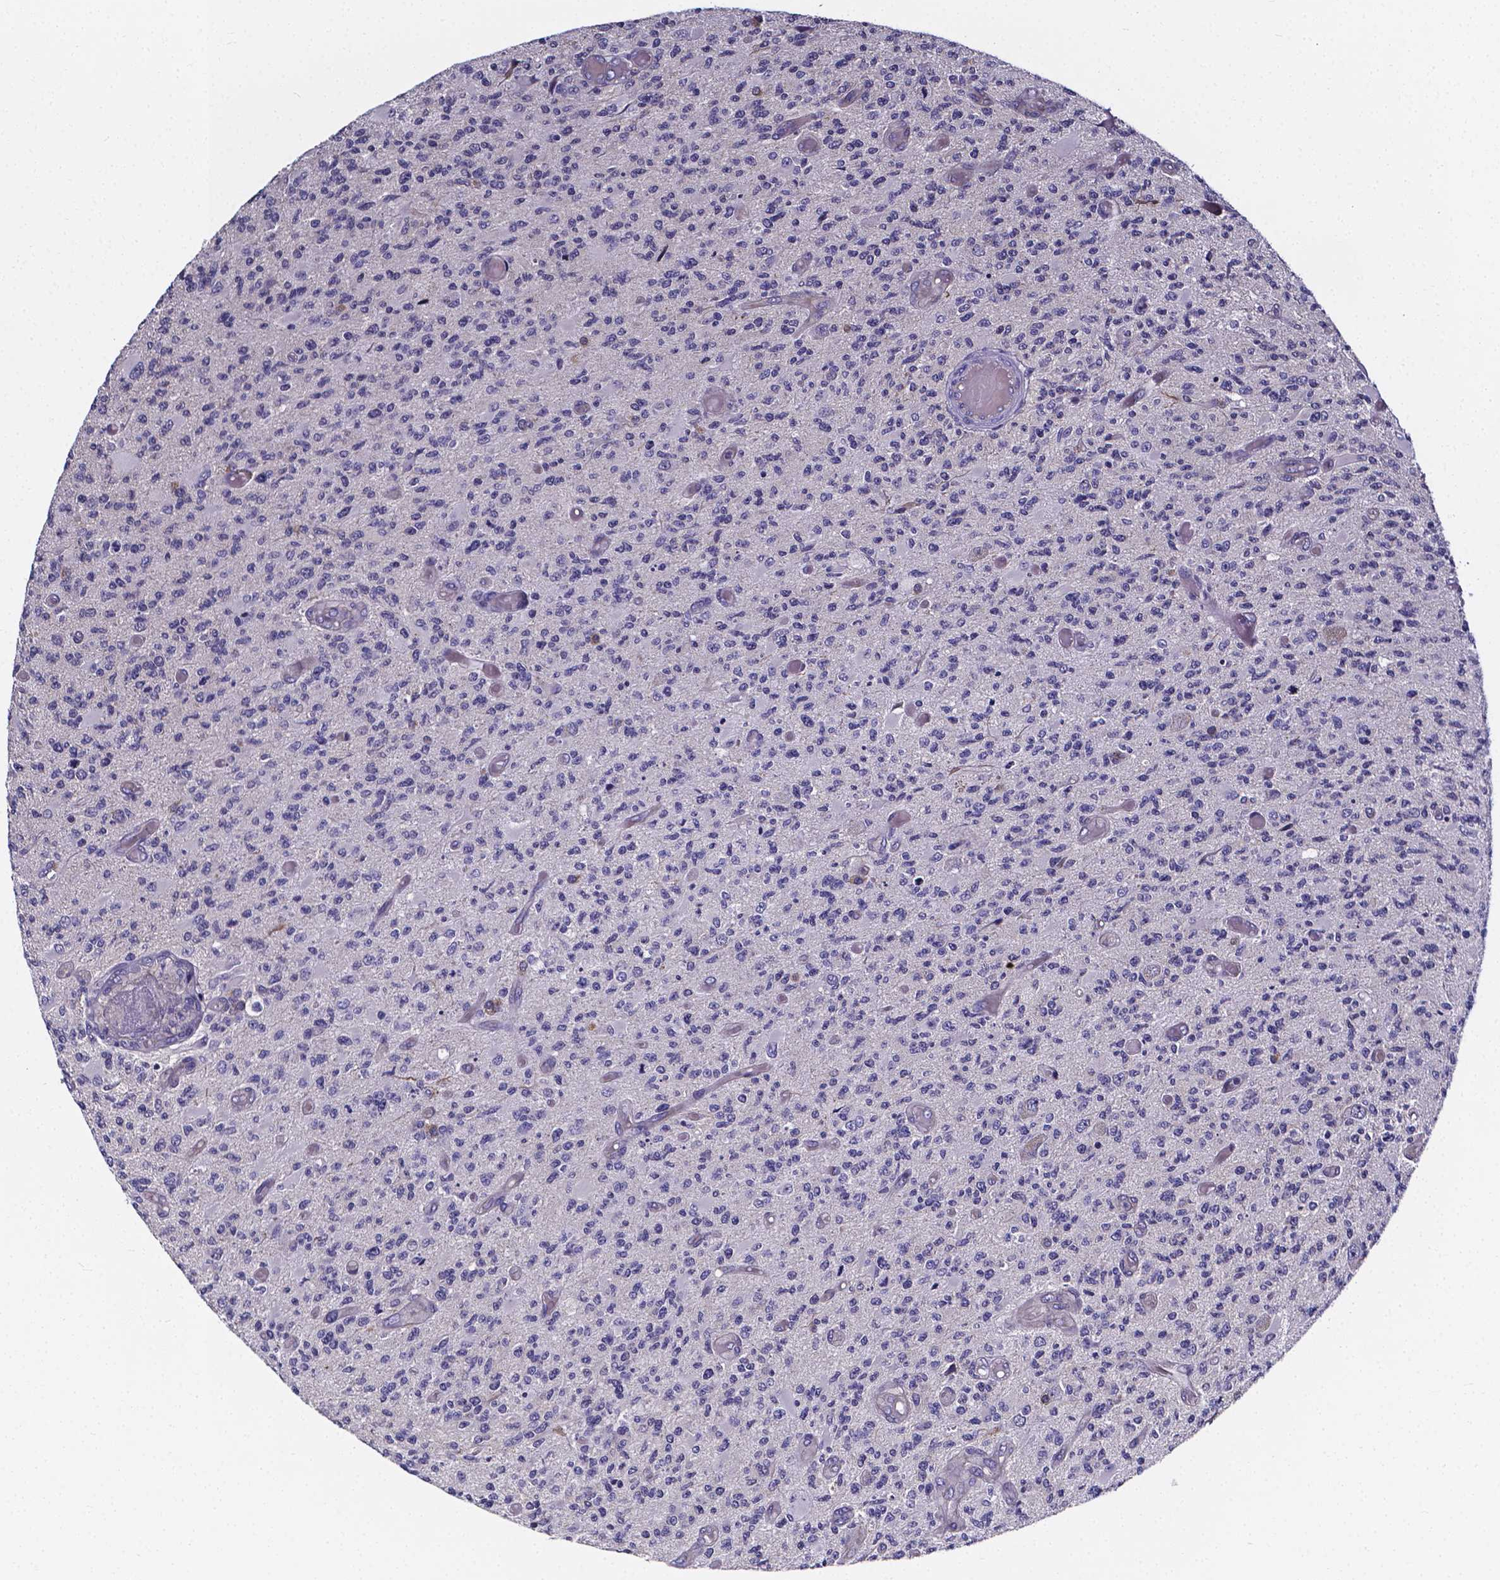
{"staining": {"intensity": "negative", "quantity": "none", "location": "none"}, "tissue": "glioma", "cell_type": "Tumor cells", "image_type": "cancer", "snomed": [{"axis": "morphology", "description": "Glioma, malignant, High grade"}, {"axis": "topography", "description": "Brain"}], "caption": "Glioma stained for a protein using IHC exhibits no positivity tumor cells.", "gene": "CACNG8", "patient": {"sex": "female", "age": 63}}